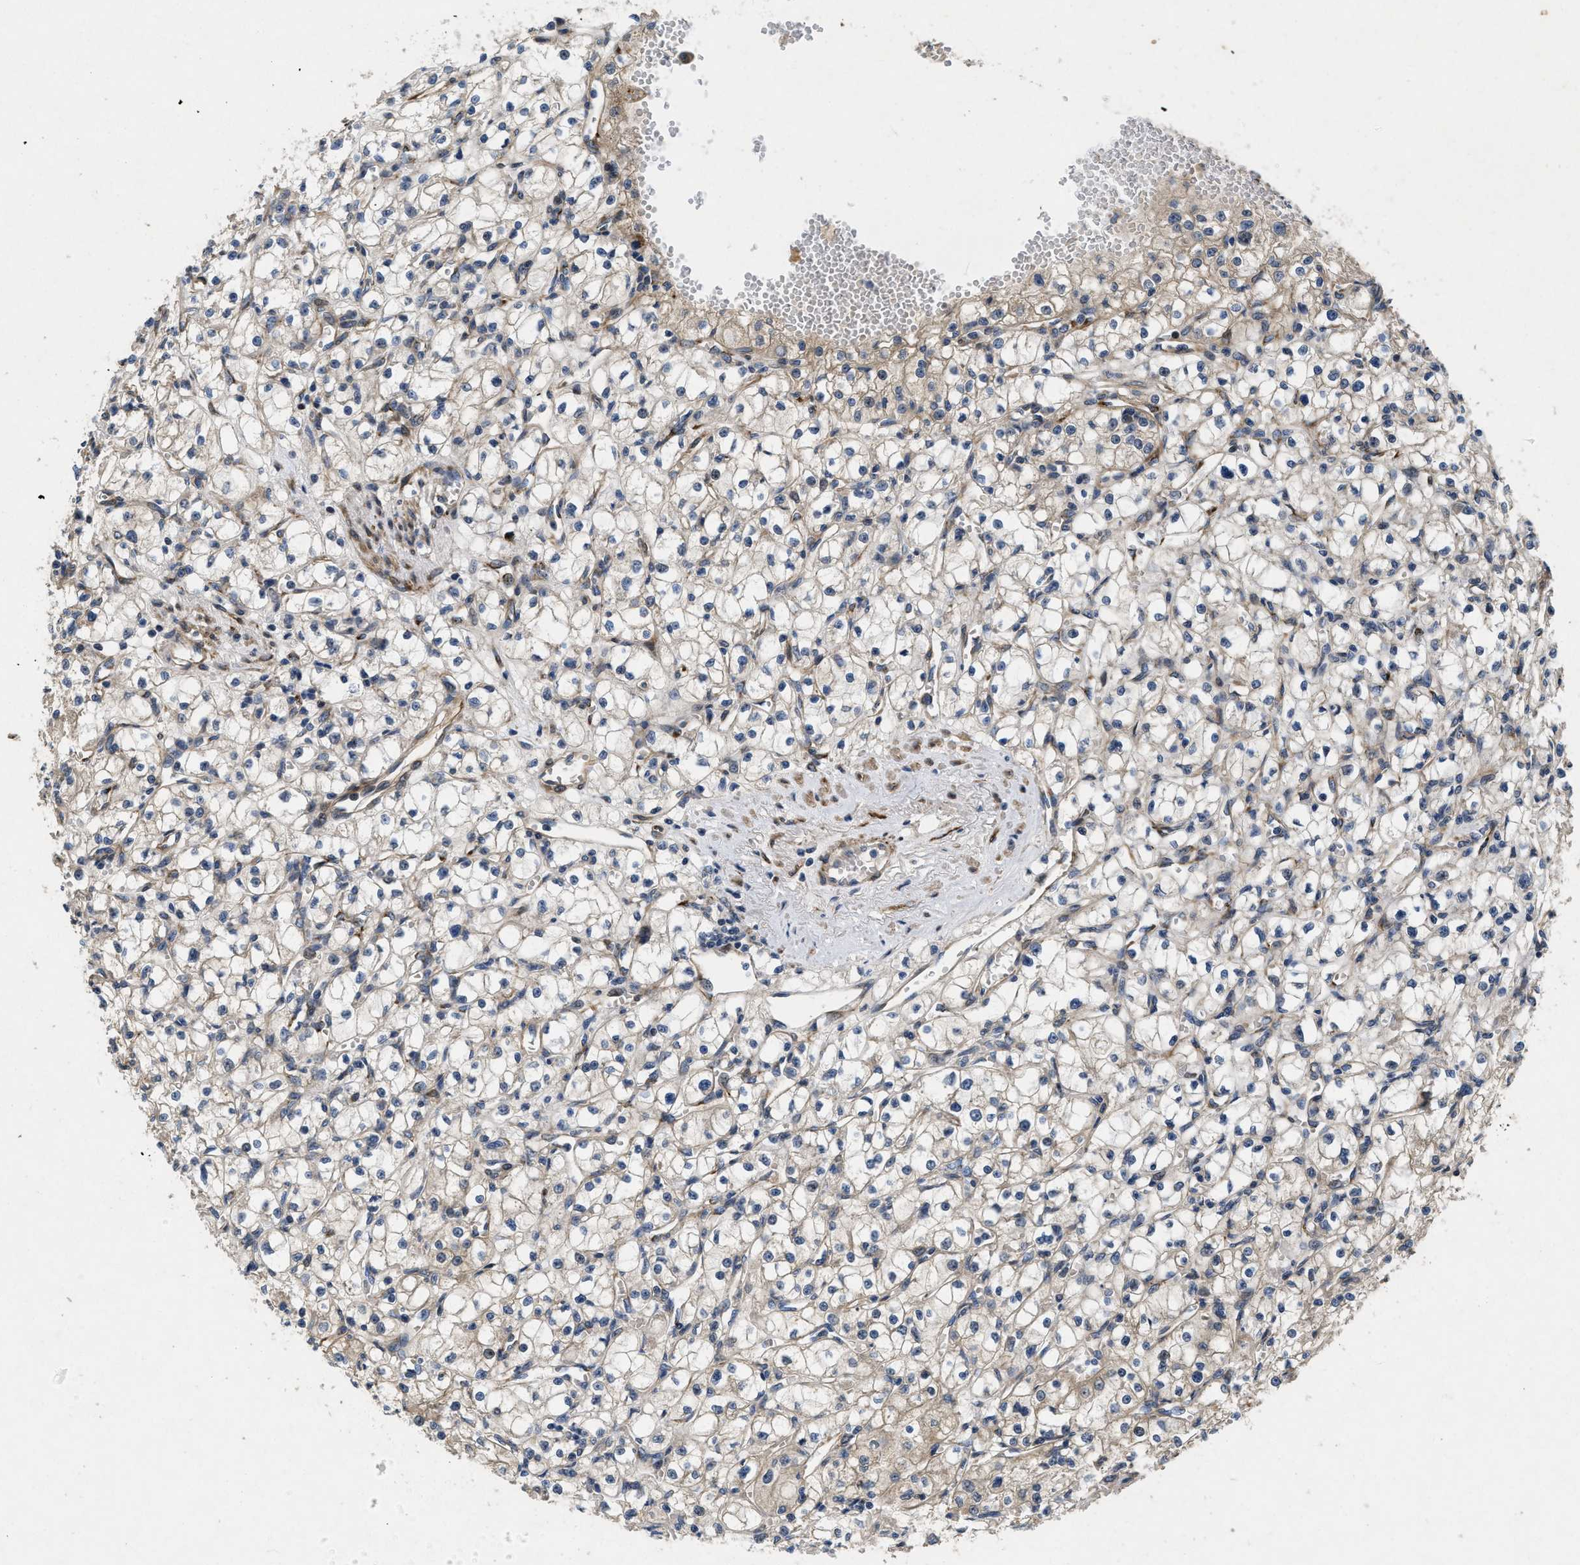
{"staining": {"intensity": "weak", "quantity": "<25%", "location": "cytoplasmic/membranous"}, "tissue": "renal cancer", "cell_type": "Tumor cells", "image_type": "cancer", "snomed": [{"axis": "morphology", "description": "Adenocarcinoma, NOS"}, {"axis": "topography", "description": "Kidney"}], "caption": "High magnification brightfield microscopy of renal cancer (adenocarcinoma) stained with DAB (brown) and counterstained with hematoxylin (blue): tumor cells show no significant expression. (Stains: DAB (3,3'-diaminobenzidine) IHC with hematoxylin counter stain, Microscopy: brightfield microscopy at high magnification).", "gene": "HSPA12B", "patient": {"sex": "male", "age": 56}}